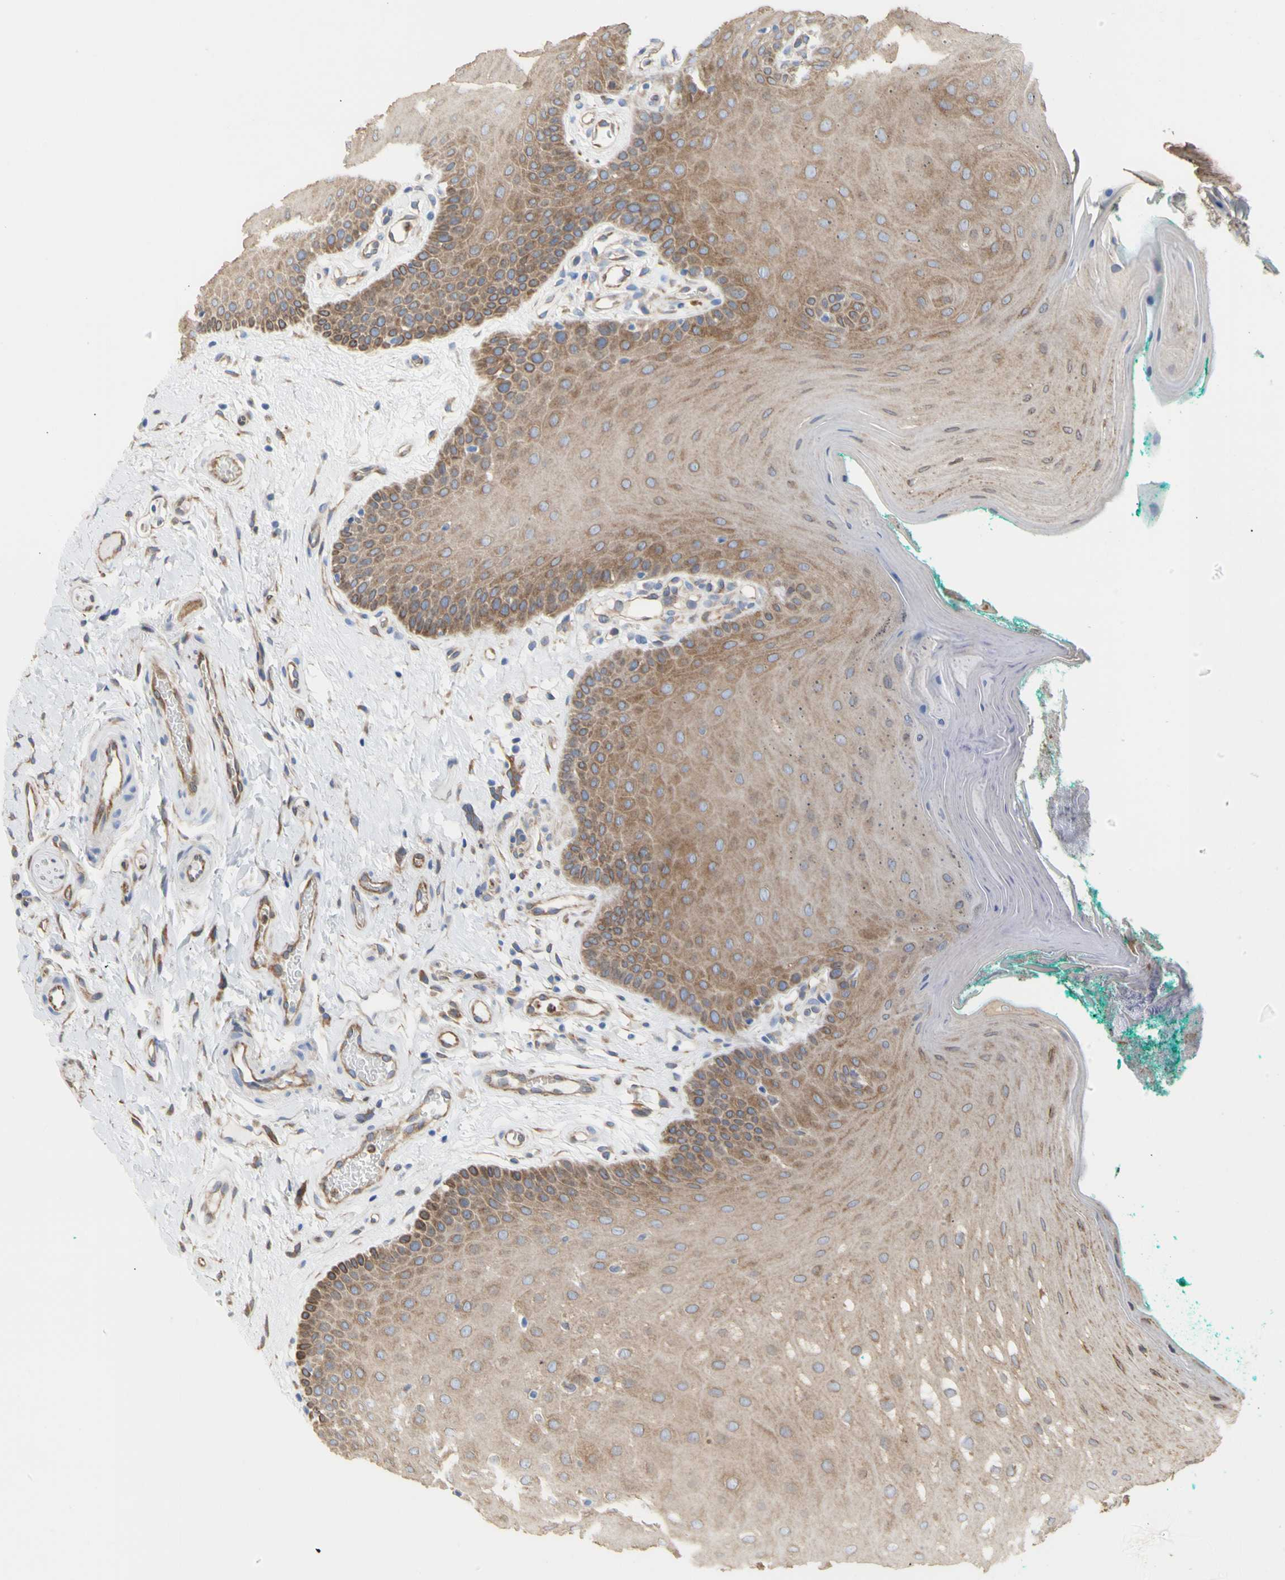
{"staining": {"intensity": "moderate", "quantity": ">75%", "location": "cytoplasmic/membranous"}, "tissue": "oral mucosa", "cell_type": "Squamous epithelial cells", "image_type": "normal", "snomed": [{"axis": "morphology", "description": "Normal tissue, NOS"}, {"axis": "topography", "description": "Skeletal muscle"}, {"axis": "topography", "description": "Oral tissue"}], "caption": "Oral mucosa stained with IHC shows moderate cytoplasmic/membranous staining in about >75% of squamous epithelial cells. Using DAB (brown) and hematoxylin (blue) stains, captured at high magnification using brightfield microscopy.", "gene": "ERLIN1", "patient": {"sex": "male", "age": 58}}